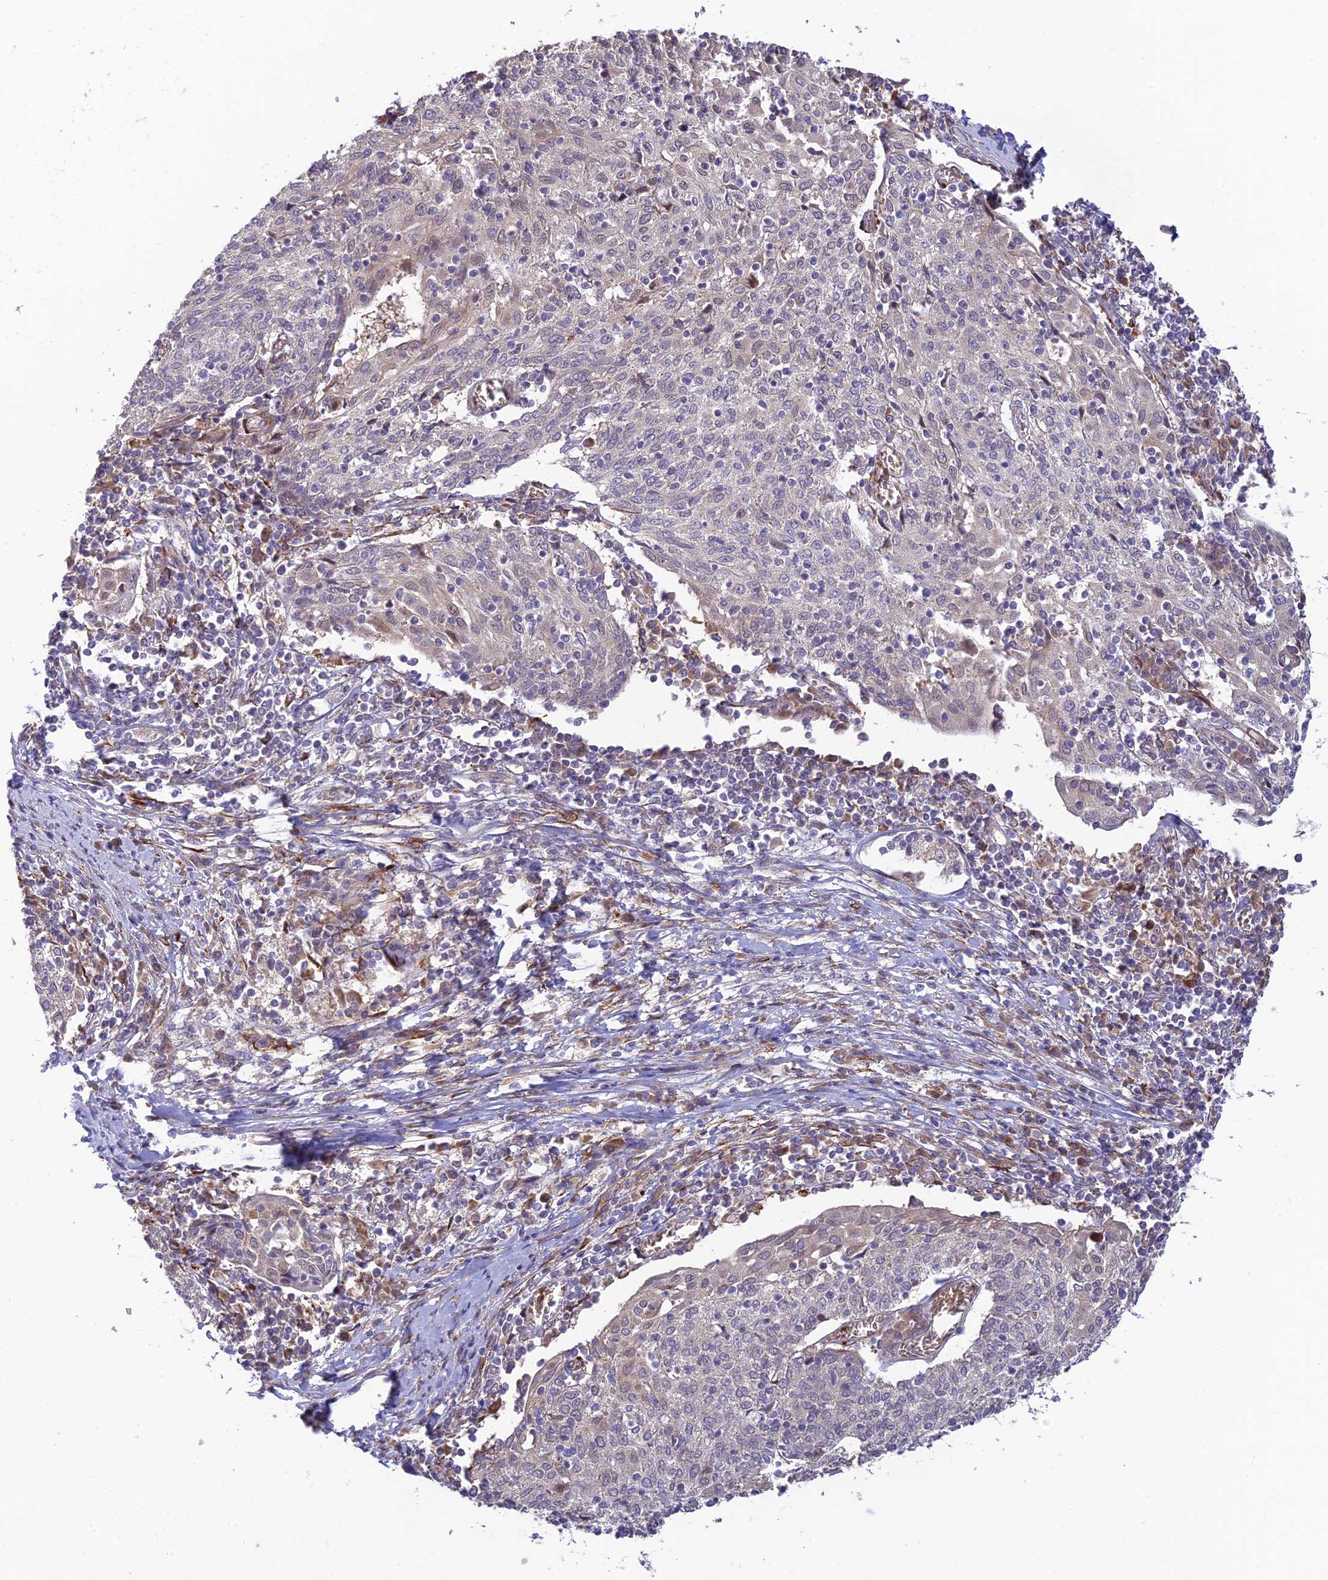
{"staining": {"intensity": "negative", "quantity": "none", "location": "none"}, "tissue": "cervical cancer", "cell_type": "Tumor cells", "image_type": "cancer", "snomed": [{"axis": "morphology", "description": "Squamous cell carcinoma, NOS"}, {"axis": "topography", "description": "Cervix"}], "caption": "Cervical cancer (squamous cell carcinoma) stained for a protein using immunohistochemistry (IHC) exhibits no staining tumor cells.", "gene": "UFSP2", "patient": {"sex": "female", "age": 52}}